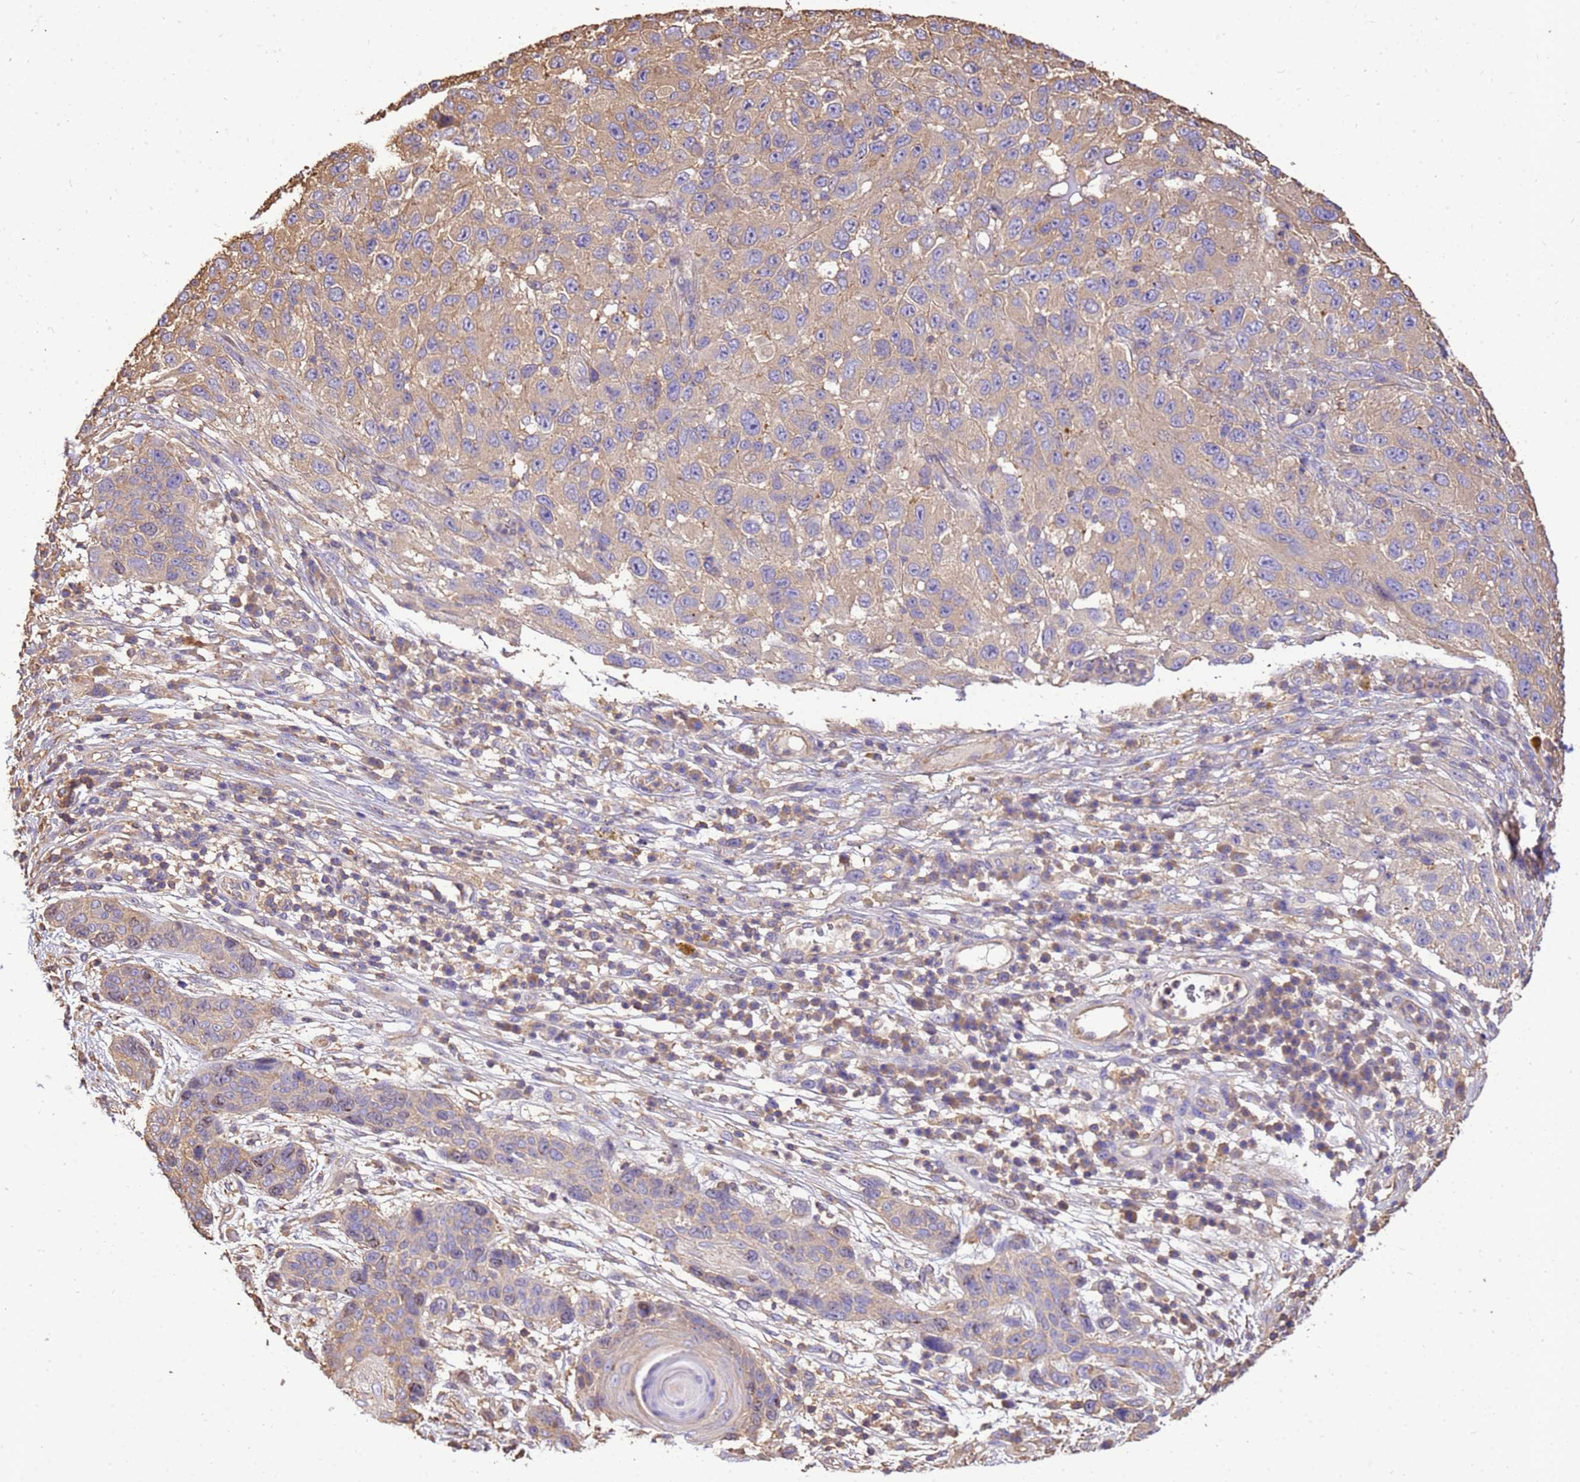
{"staining": {"intensity": "weak", "quantity": "25%-75%", "location": "cytoplasmic/membranous"}, "tissue": "melanoma", "cell_type": "Tumor cells", "image_type": "cancer", "snomed": [{"axis": "morphology", "description": "Malignant melanoma, NOS"}, {"axis": "topography", "description": "Skin"}], "caption": "Protein staining reveals weak cytoplasmic/membranous positivity in about 25%-75% of tumor cells in malignant melanoma. Using DAB (brown) and hematoxylin (blue) stains, captured at high magnification using brightfield microscopy.", "gene": "WDR64", "patient": {"sex": "female", "age": 96}}